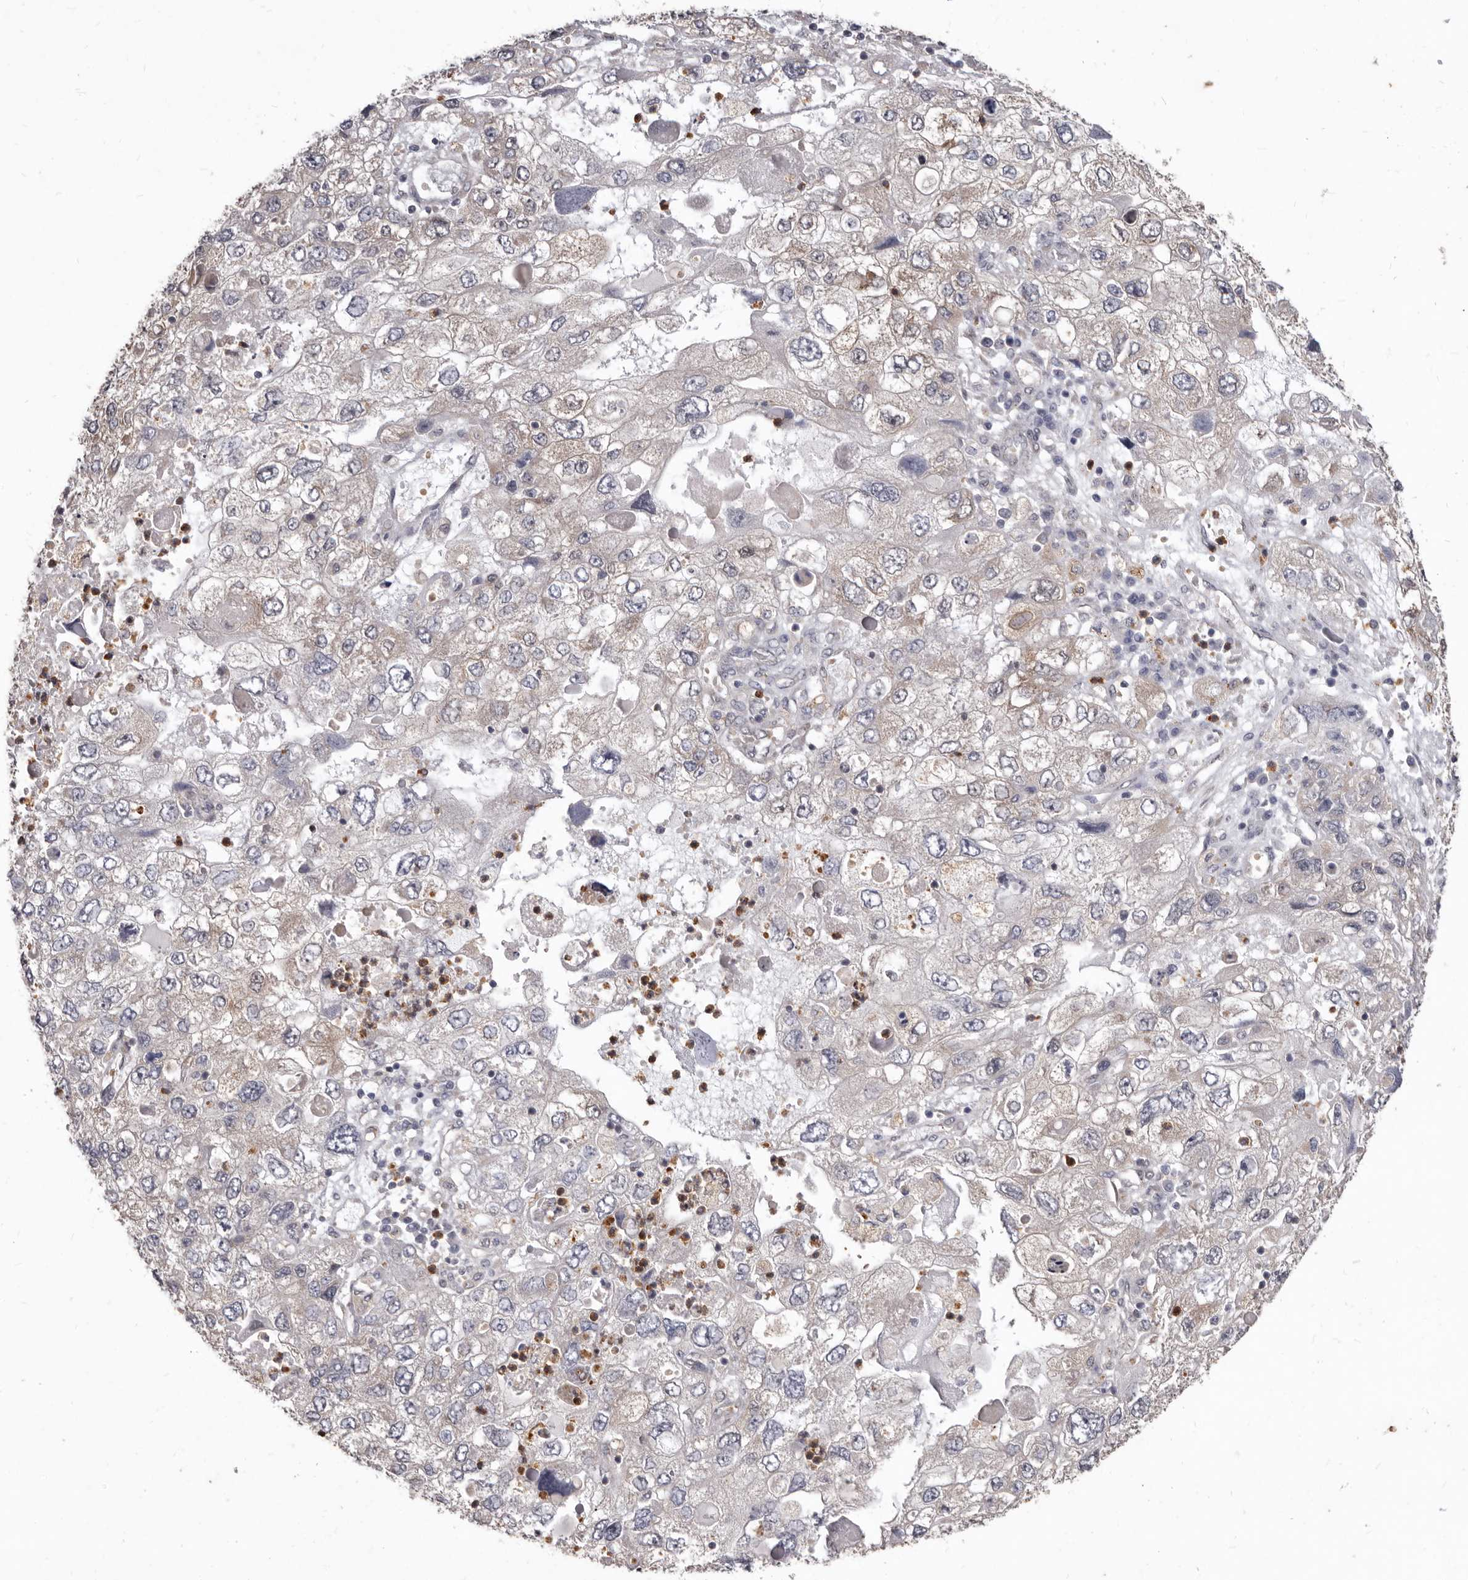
{"staining": {"intensity": "weak", "quantity": "<25%", "location": "cytoplasmic/membranous"}, "tissue": "endometrial cancer", "cell_type": "Tumor cells", "image_type": "cancer", "snomed": [{"axis": "morphology", "description": "Adenocarcinoma, NOS"}, {"axis": "topography", "description": "Endometrium"}], "caption": "A histopathology image of human endometrial cancer (adenocarcinoma) is negative for staining in tumor cells.", "gene": "ACLY", "patient": {"sex": "female", "age": 49}}